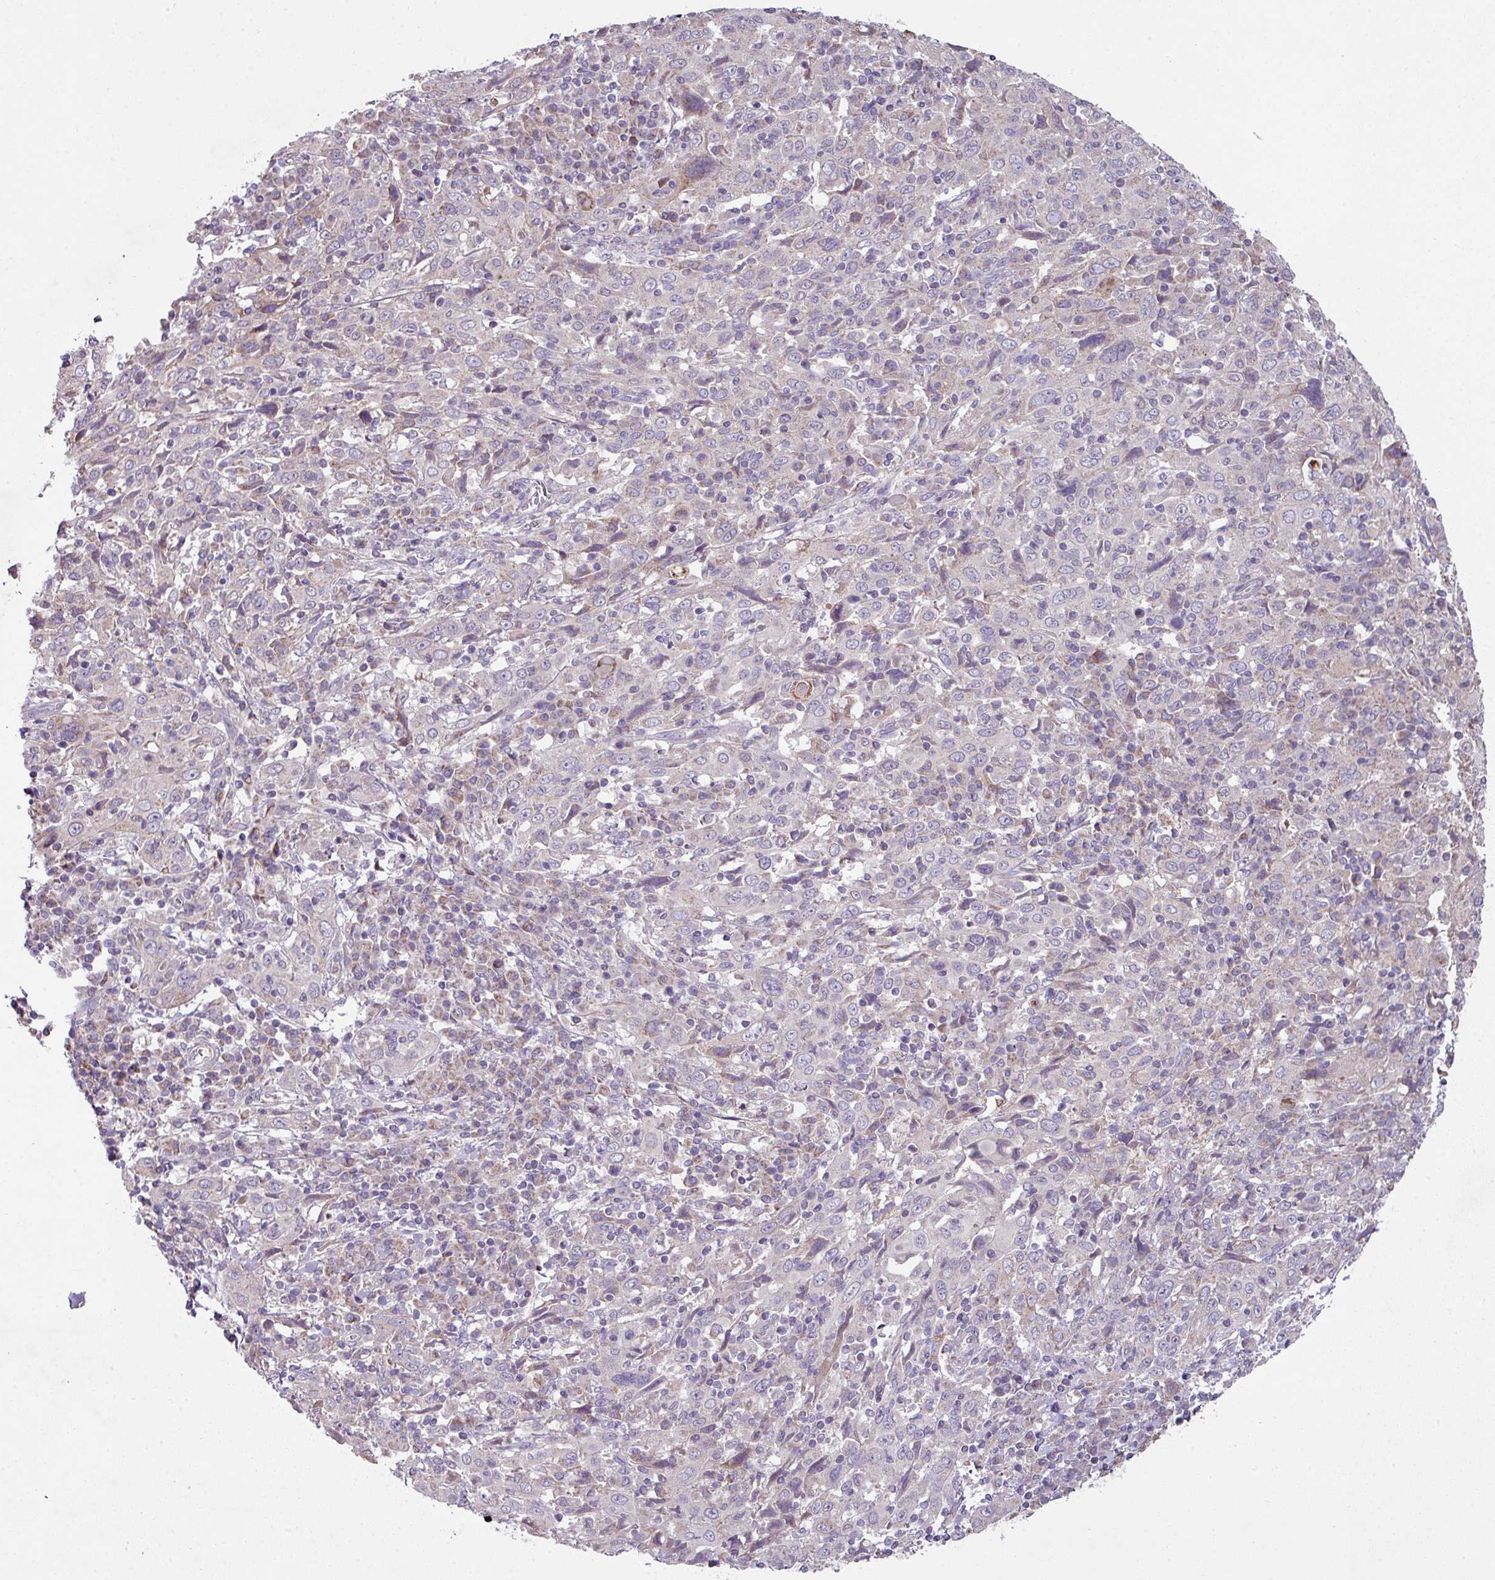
{"staining": {"intensity": "weak", "quantity": "25%-75%", "location": "cytoplasmic/membranous"}, "tissue": "cervical cancer", "cell_type": "Tumor cells", "image_type": "cancer", "snomed": [{"axis": "morphology", "description": "Squamous cell carcinoma, NOS"}, {"axis": "topography", "description": "Cervix"}], "caption": "Immunohistochemical staining of human cervical cancer shows weak cytoplasmic/membranous protein staining in approximately 25%-75% of tumor cells.", "gene": "LRRC9", "patient": {"sex": "female", "age": 46}}